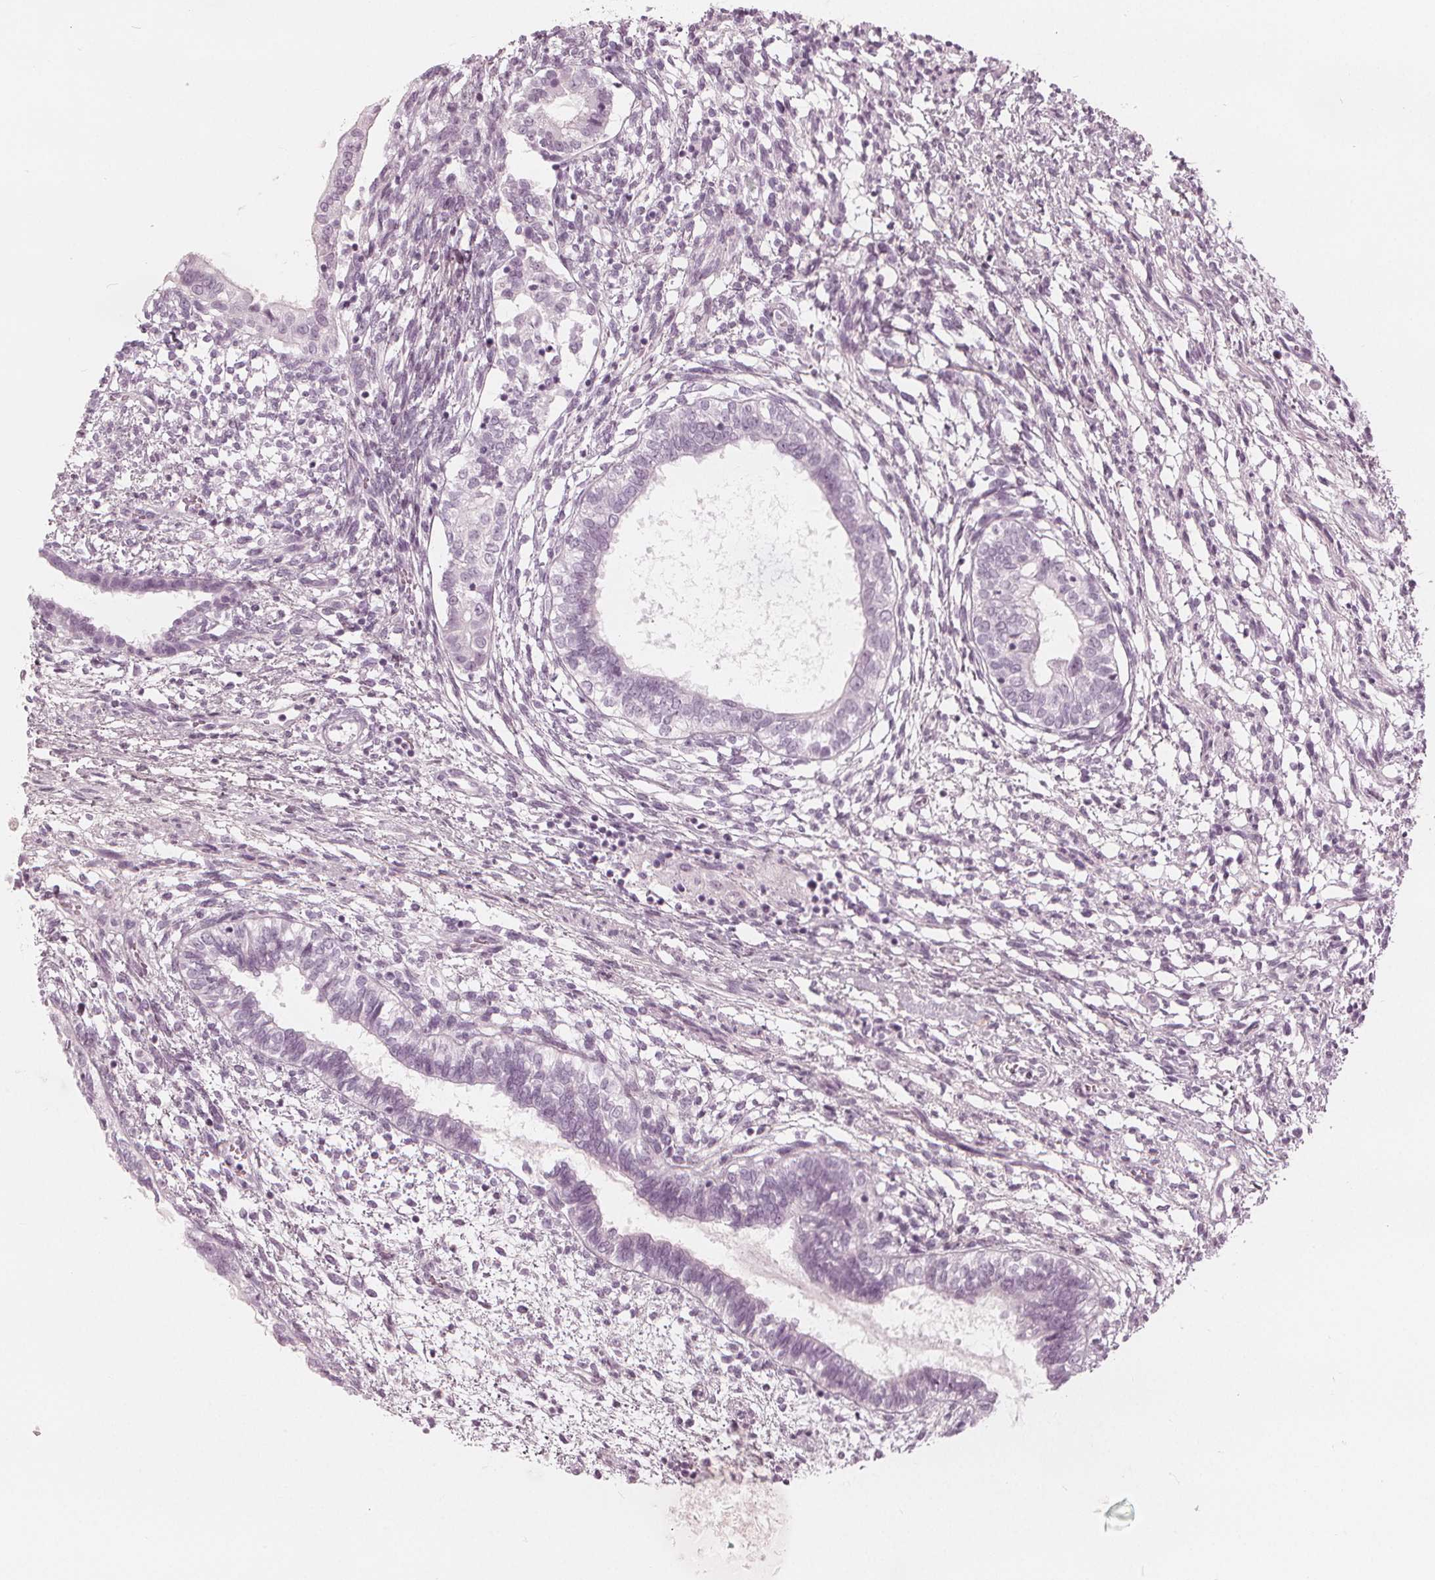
{"staining": {"intensity": "negative", "quantity": "none", "location": "none"}, "tissue": "testis cancer", "cell_type": "Tumor cells", "image_type": "cancer", "snomed": [{"axis": "morphology", "description": "Carcinoma, Embryonal, NOS"}, {"axis": "topography", "description": "Testis"}], "caption": "IHC of embryonal carcinoma (testis) reveals no staining in tumor cells. The staining is performed using DAB brown chromogen with nuclei counter-stained in using hematoxylin.", "gene": "PAEP", "patient": {"sex": "male", "age": 37}}